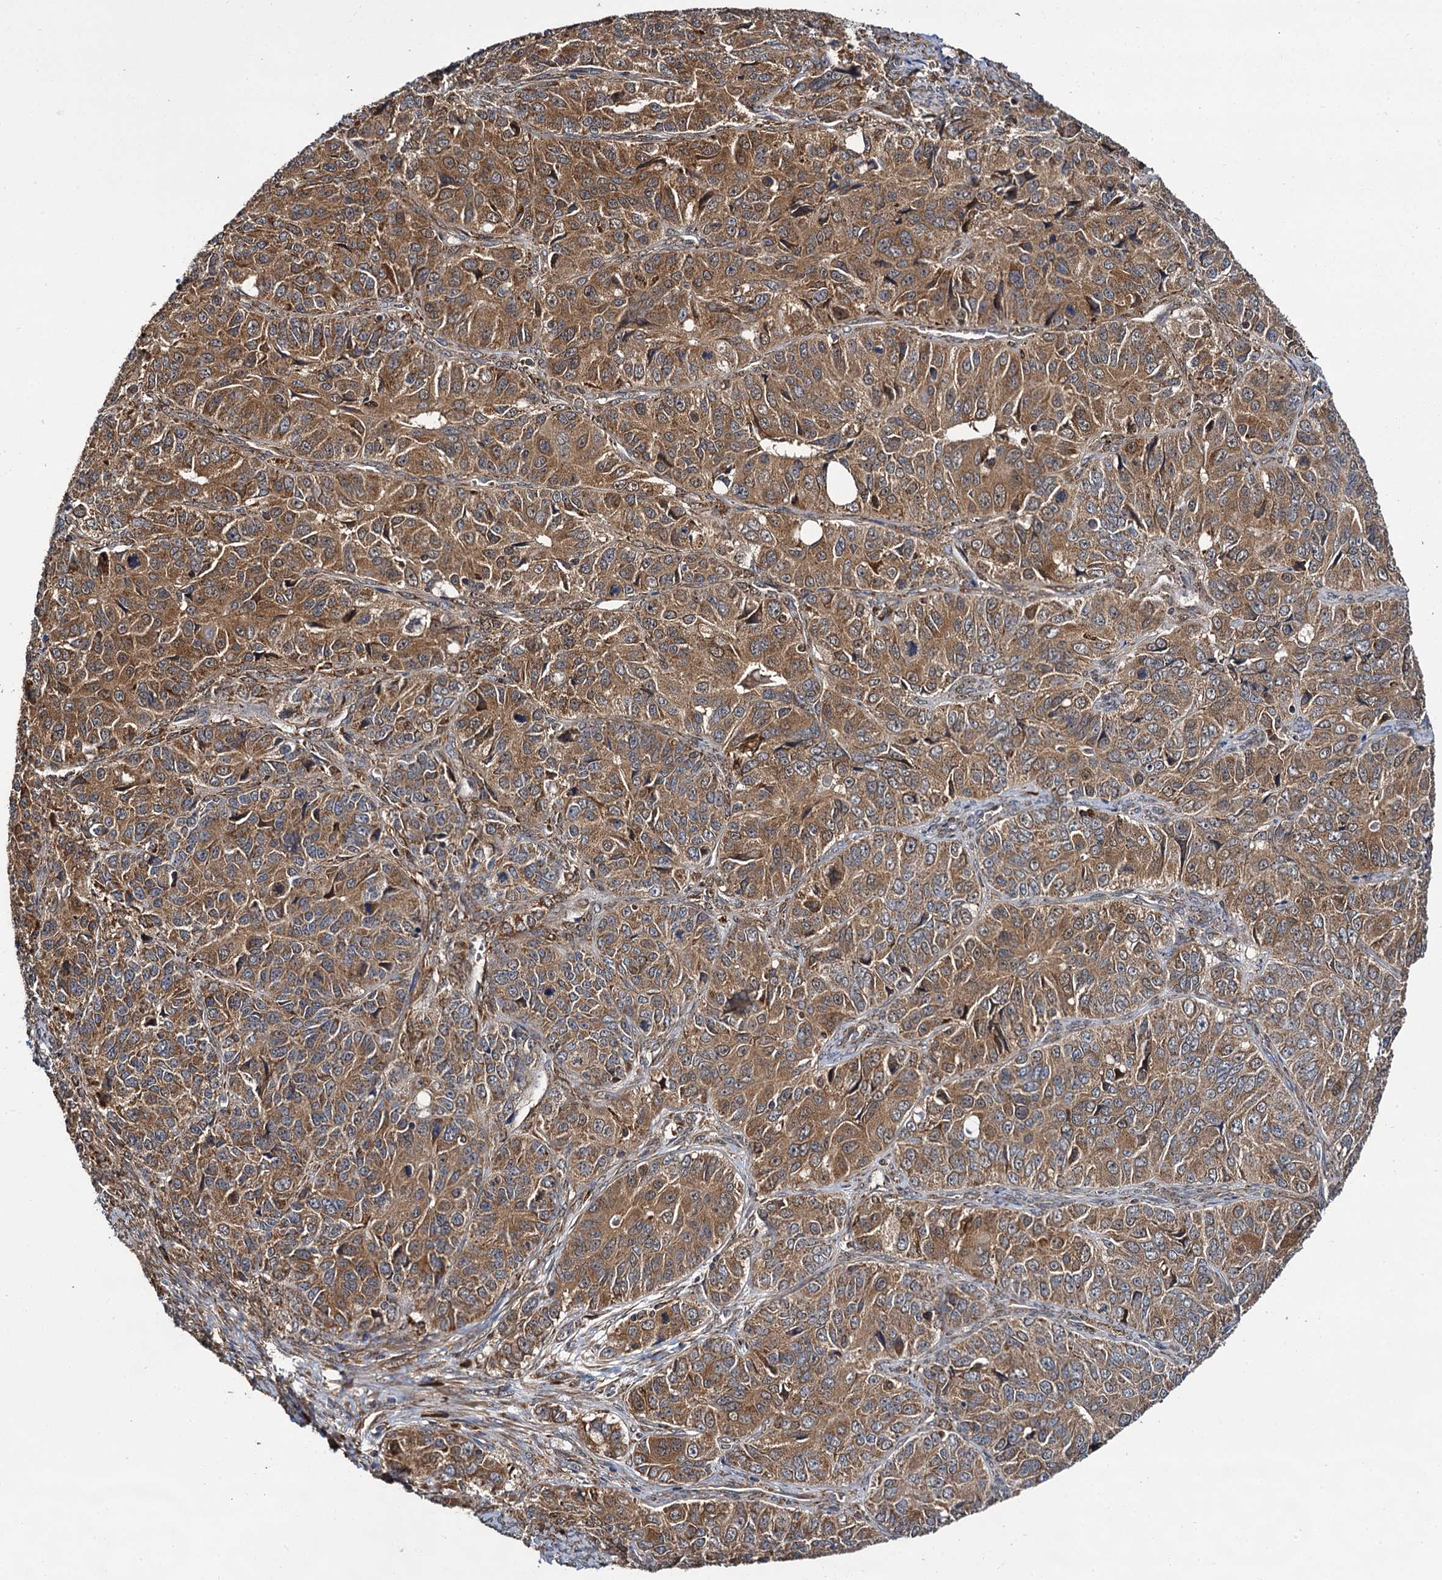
{"staining": {"intensity": "moderate", "quantity": ">75%", "location": "cytoplasmic/membranous"}, "tissue": "ovarian cancer", "cell_type": "Tumor cells", "image_type": "cancer", "snomed": [{"axis": "morphology", "description": "Carcinoma, endometroid"}, {"axis": "topography", "description": "Ovary"}], "caption": "Endometroid carcinoma (ovarian) was stained to show a protein in brown. There is medium levels of moderate cytoplasmic/membranous expression in approximately >75% of tumor cells.", "gene": "UFM1", "patient": {"sex": "female", "age": 51}}